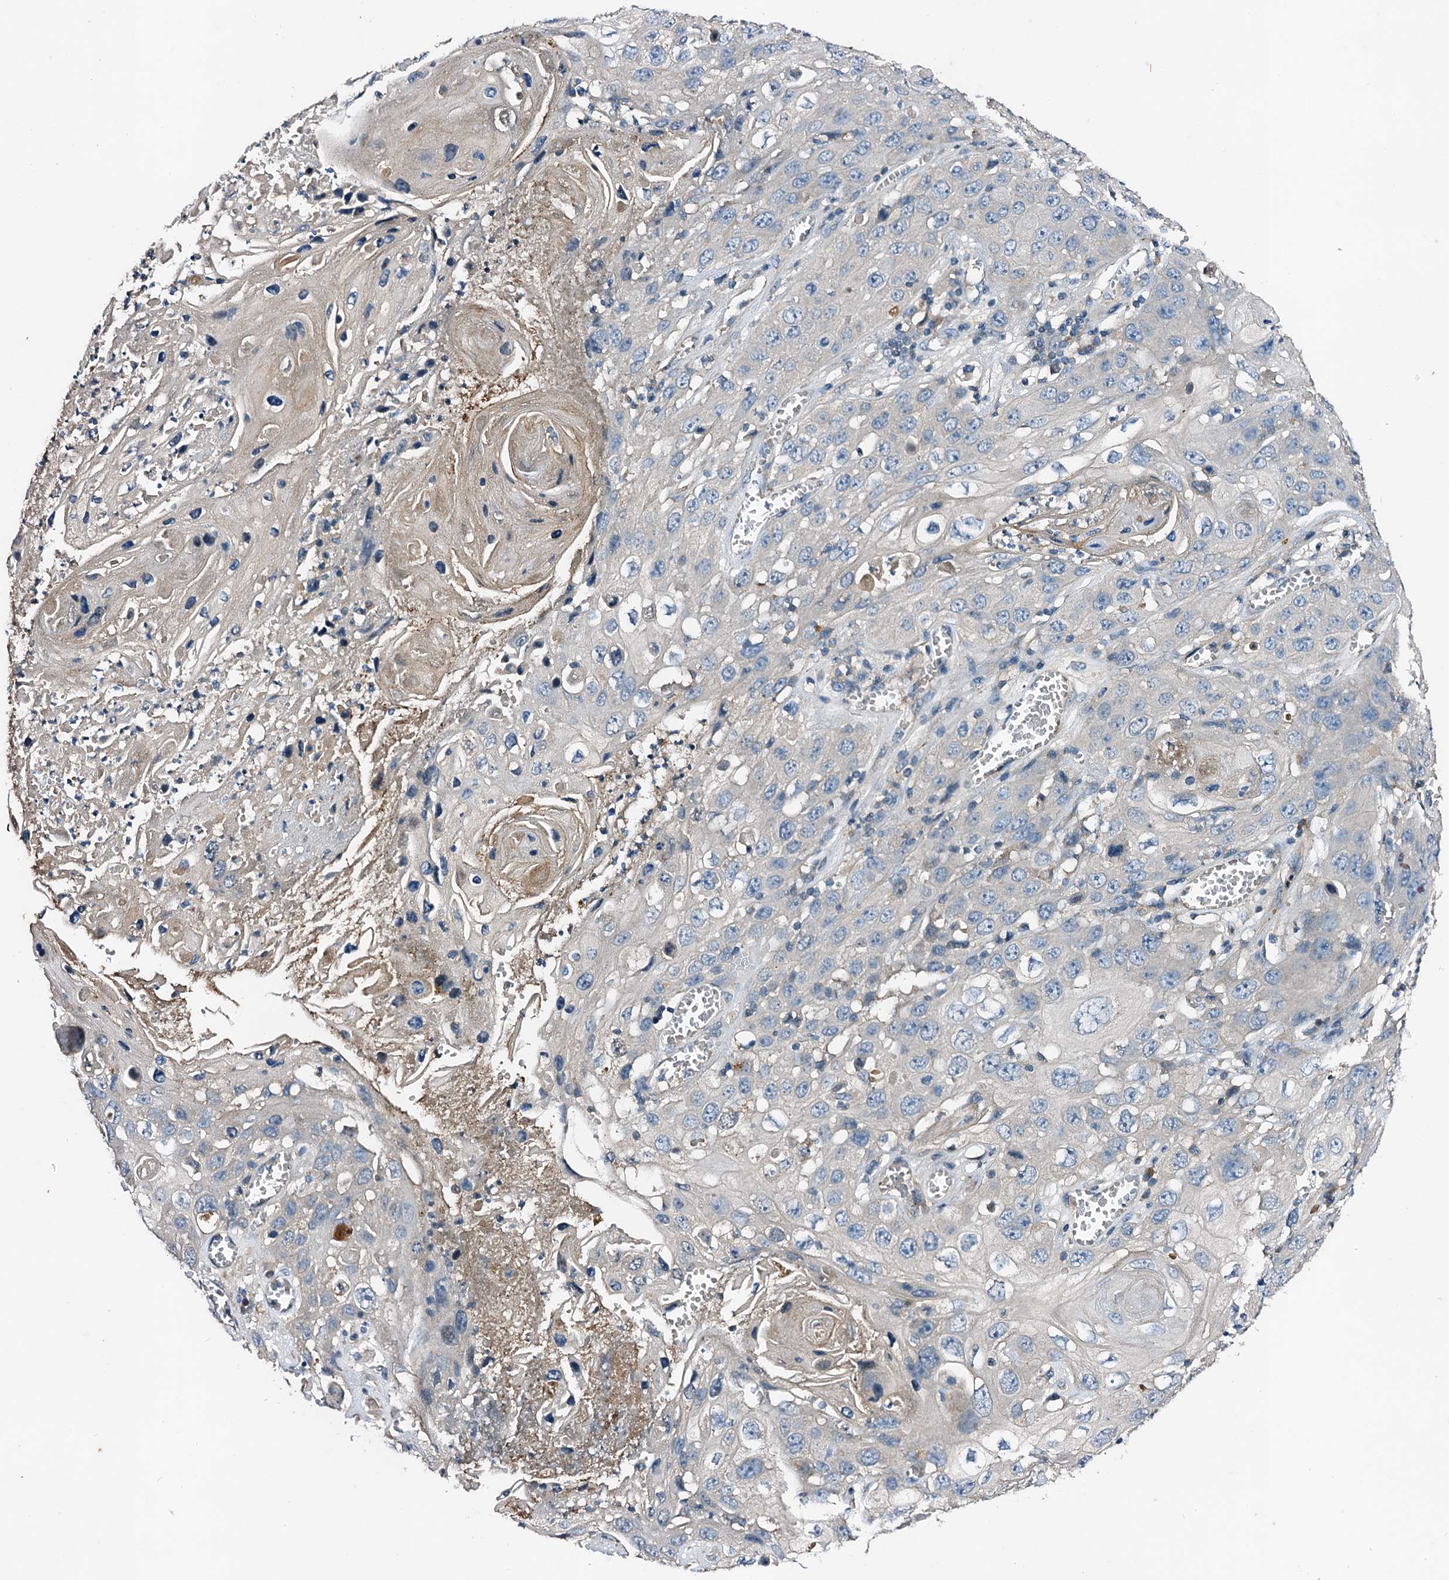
{"staining": {"intensity": "negative", "quantity": "none", "location": "none"}, "tissue": "skin cancer", "cell_type": "Tumor cells", "image_type": "cancer", "snomed": [{"axis": "morphology", "description": "Squamous cell carcinoma, NOS"}, {"axis": "topography", "description": "Skin"}], "caption": "There is no significant staining in tumor cells of squamous cell carcinoma (skin).", "gene": "FIBIN", "patient": {"sex": "male", "age": 55}}